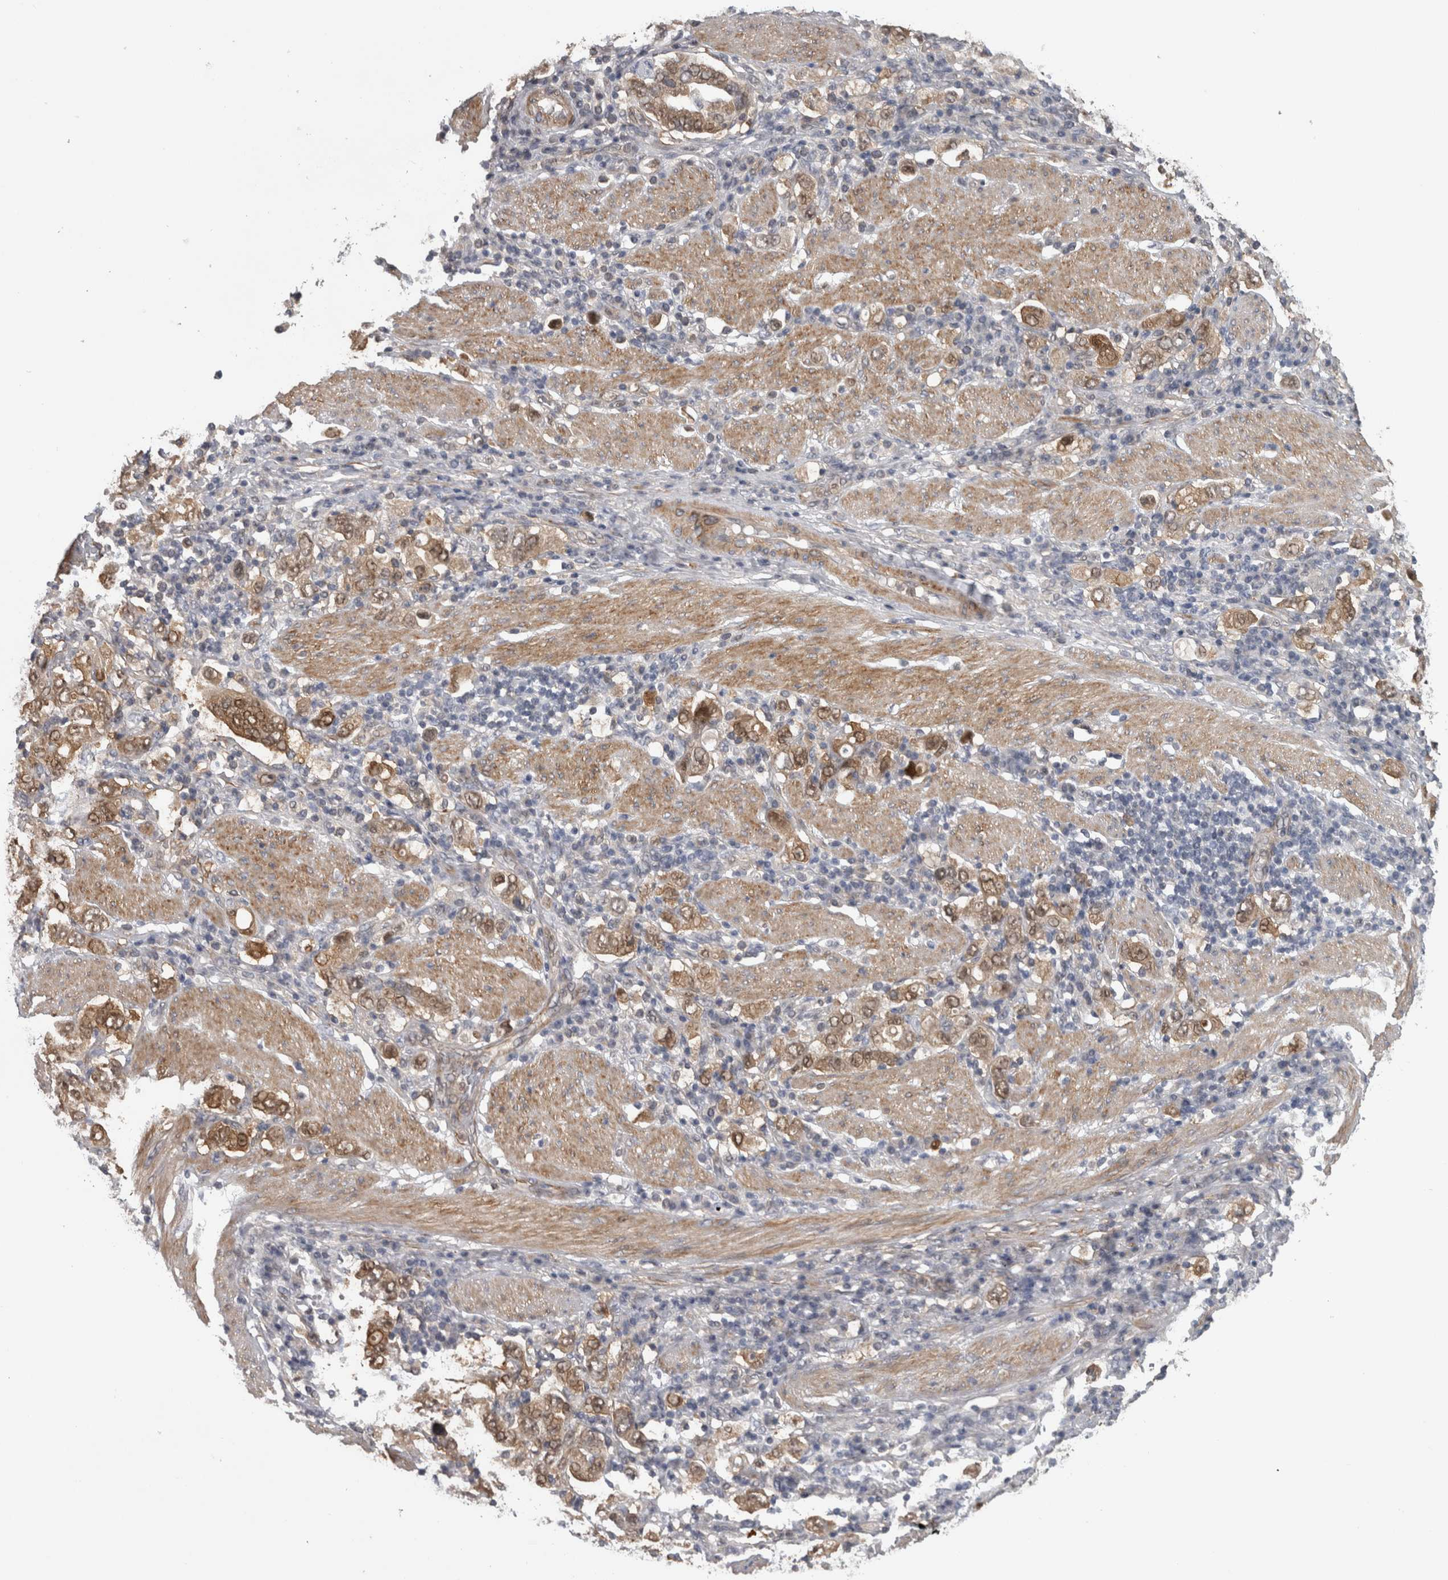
{"staining": {"intensity": "moderate", "quantity": ">75%", "location": "cytoplasmic/membranous,nuclear"}, "tissue": "stomach cancer", "cell_type": "Tumor cells", "image_type": "cancer", "snomed": [{"axis": "morphology", "description": "Adenocarcinoma, NOS"}, {"axis": "topography", "description": "Stomach, upper"}], "caption": "Immunohistochemistry (IHC) staining of stomach cancer, which demonstrates medium levels of moderate cytoplasmic/membranous and nuclear expression in about >75% of tumor cells indicating moderate cytoplasmic/membranous and nuclear protein staining. The staining was performed using DAB (3,3'-diaminobenzidine) (brown) for protein detection and nuclei were counterstained in hematoxylin (blue).", "gene": "NAPRT", "patient": {"sex": "male", "age": 62}}